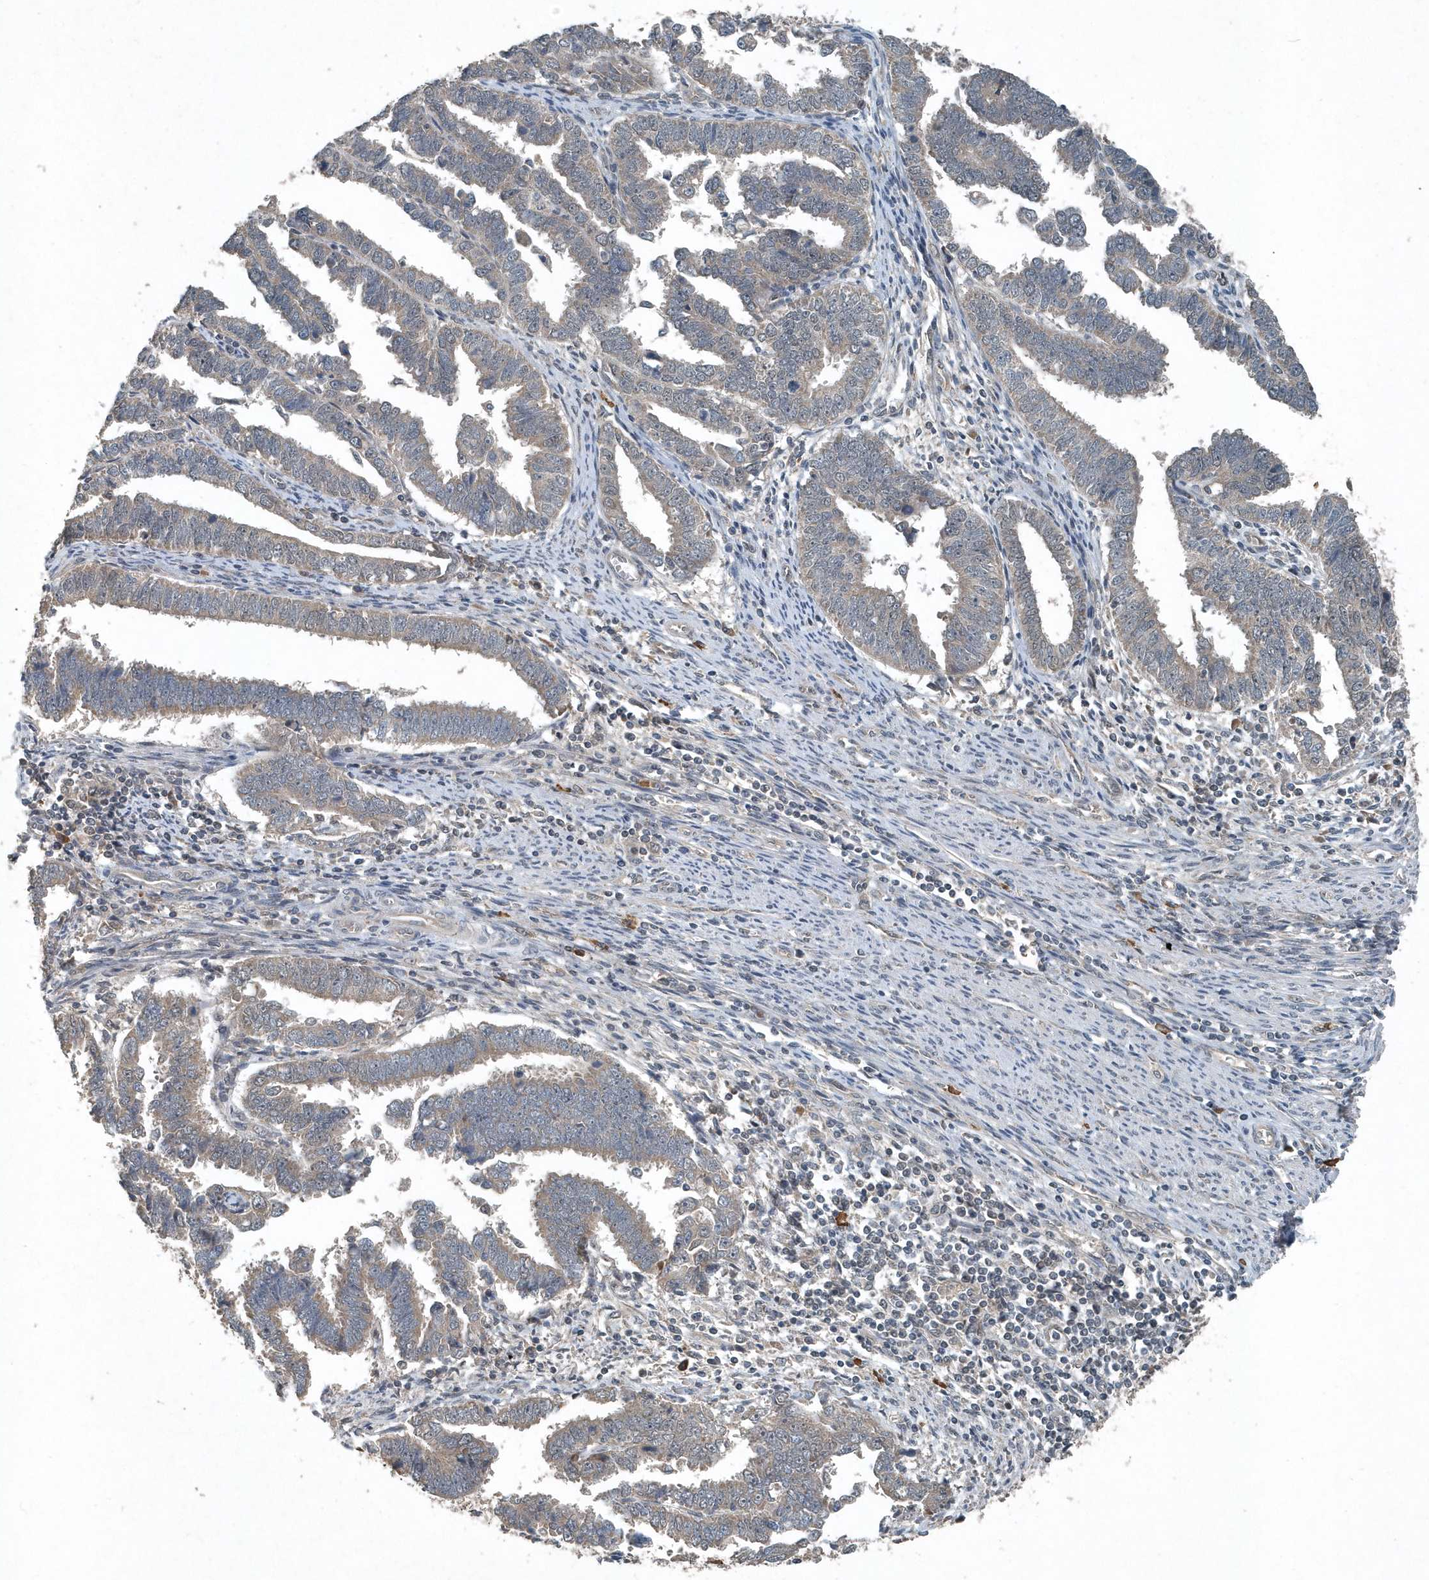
{"staining": {"intensity": "weak", "quantity": "<25%", "location": "cytoplasmic/membranous"}, "tissue": "endometrial cancer", "cell_type": "Tumor cells", "image_type": "cancer", "snomed": [{"axis": "morphology", "description": "Adenocarcinoma, NOS"}, {"axis": "topography", "description": "Endometrium"}], "caption": "Histopathology image shows no significant protein expression in tumor cells of endometrial cancer. (IHC, brightfield microscopy, high magnification).", "gene": "SCFD2", "patient": {"sex": "female", "age": 75}}